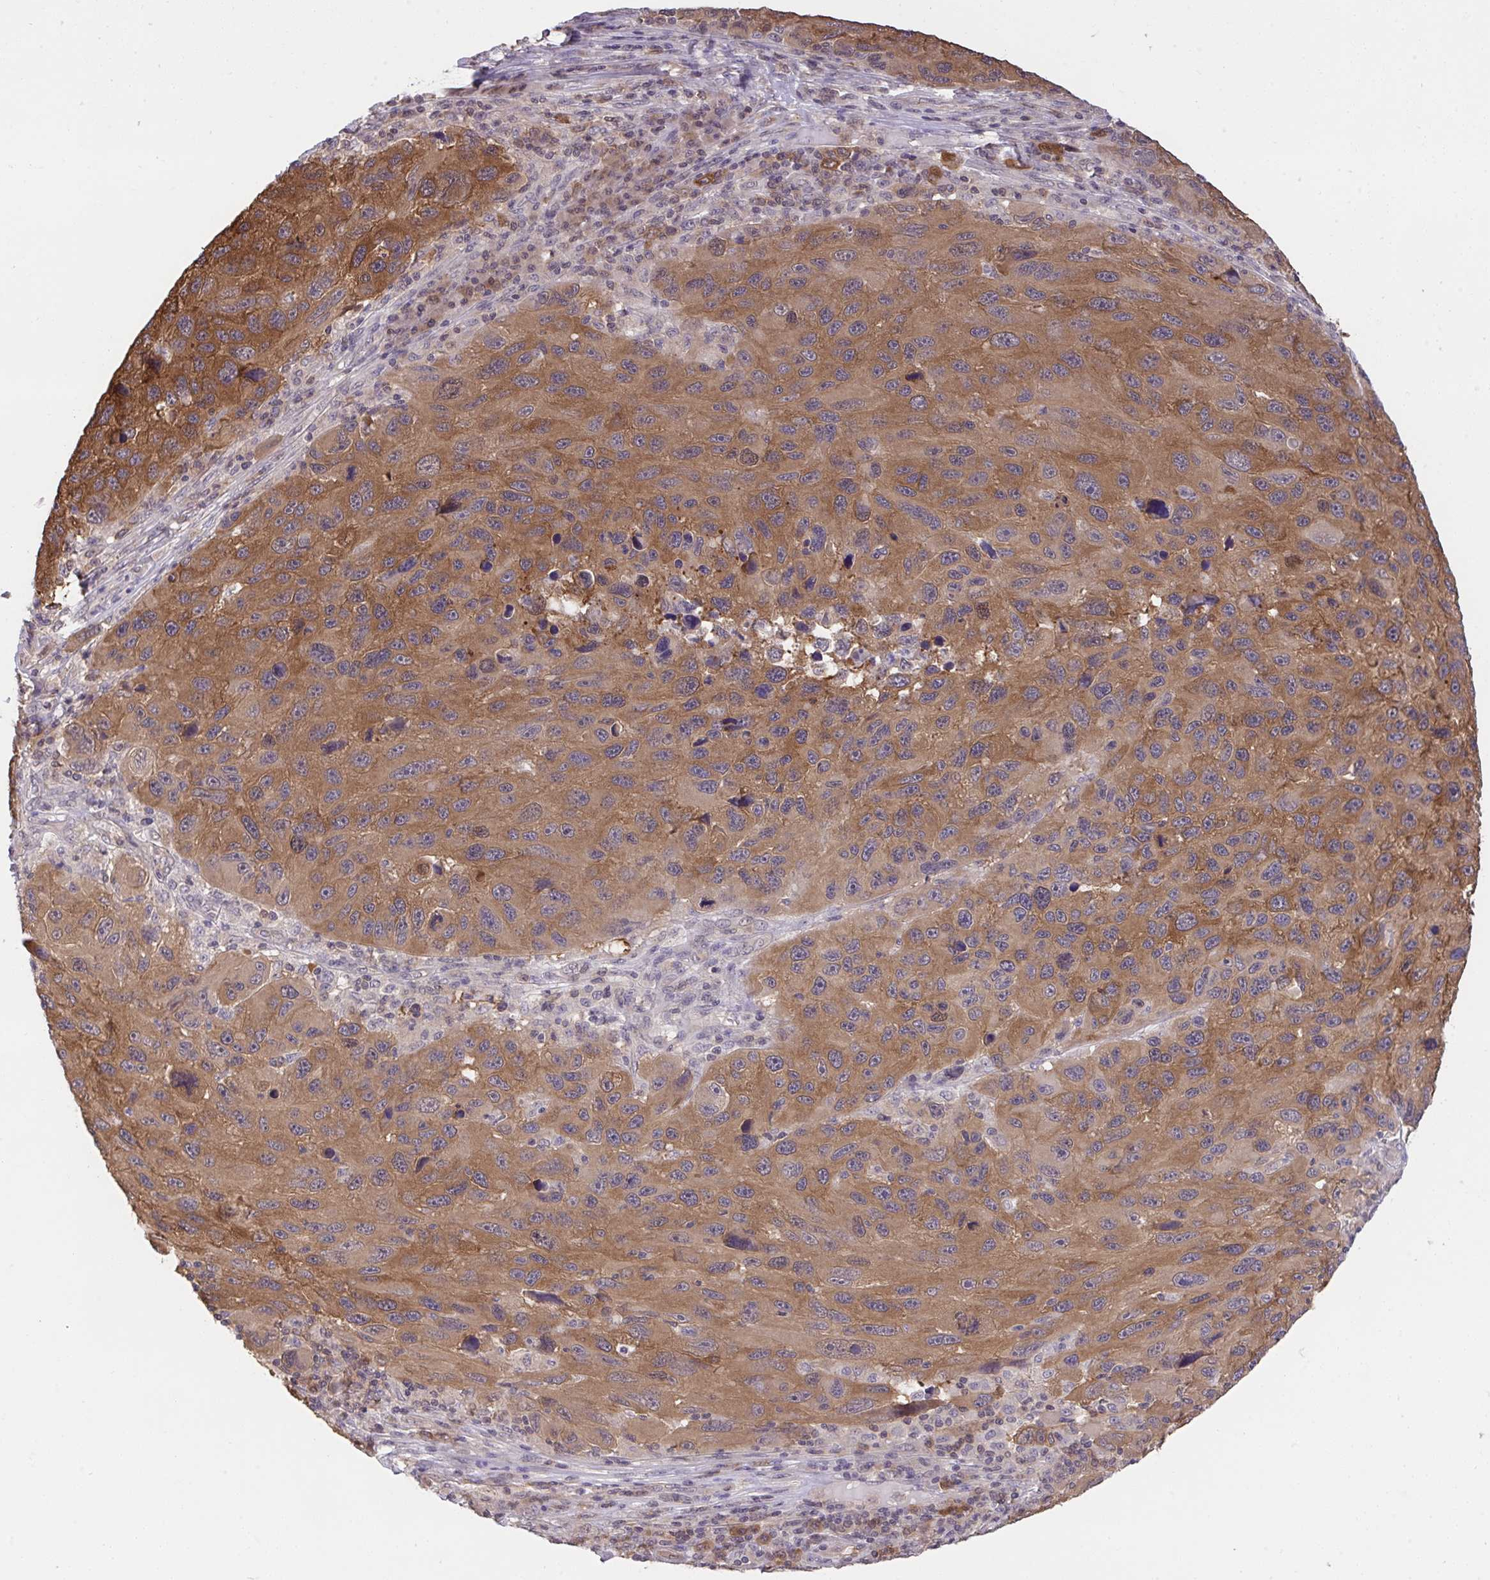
{"staining": {"intensity": "strong", "quantity": ">75%", "location": "cytoplasmic/membranous"}, "tissue": "melanoma", "cell_type": "Tumor cells", "image_type": "cancer", "snomed": [{"axis": "morphology", "description": "Malignant melanoma, NOS"}, {"axis": "topography", "description": "Skin"}], "caption": "IHC (DAB (3,3'-diaminobenzidine)) staining of human malignant melanoma demonstrates strong cytoplasmic/membranous protein expression in approximately >75% of tumor cells. (brown staining indicates protein expression, while blue staining denotes nuclei).", "gene": "C12orf57", "patient": {"sex": "male", "age": 53}}